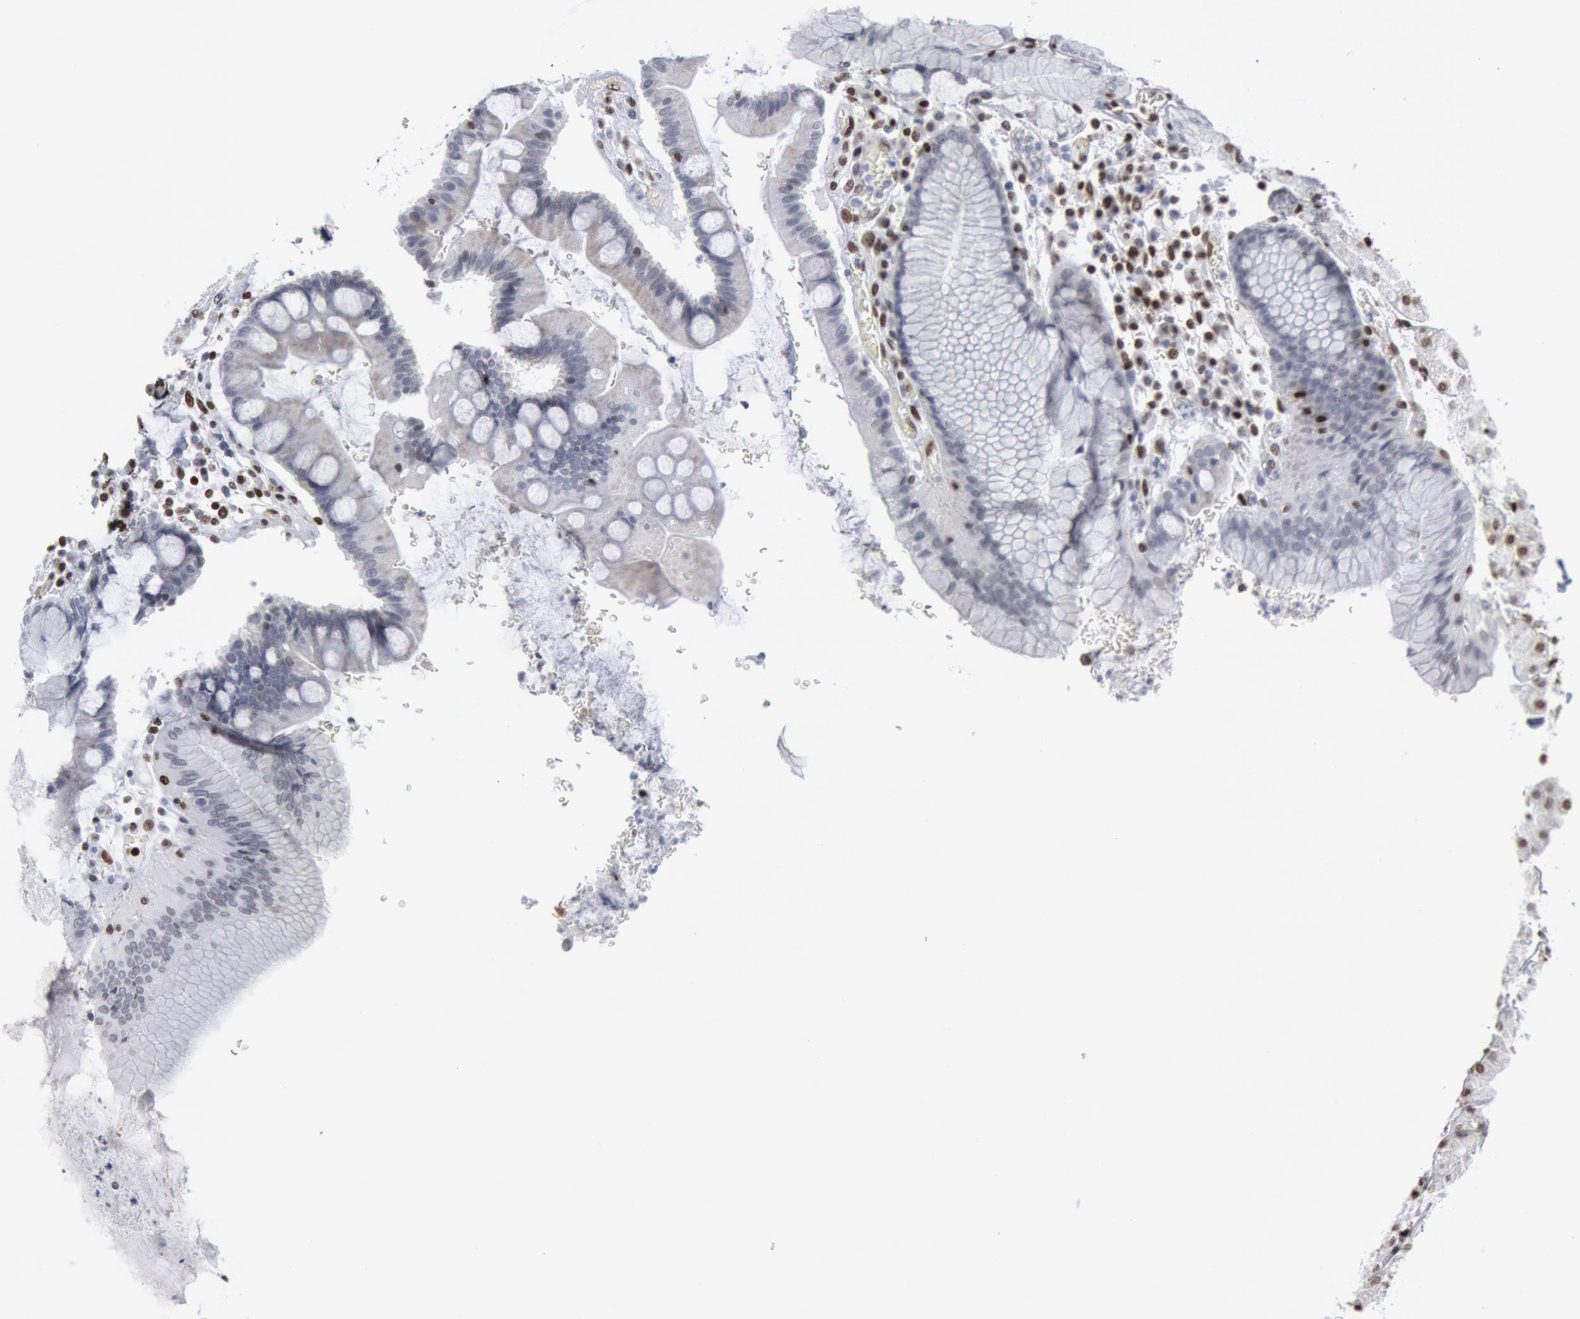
{"staining": {"intensity": "weak", "quantity": "25%-75%", "location": "nuclear"}, "tissue": "stomach", "cell_type": "Glandular cells", "image_type": "normal", "snomed": [{"axis": "morphology", "description": "Normal tissue, NOS"}, {"axis": "topography", "description": "Stomach, lower"}], "caption": "A brown stain highlights weak nuclear staining of a protein in glandular cells of unremarkable human stomach. (IHC, brightfield microscopy, high magnification).", "gene": "MECP2", "patient": {"sex": "female", "age": 73}}